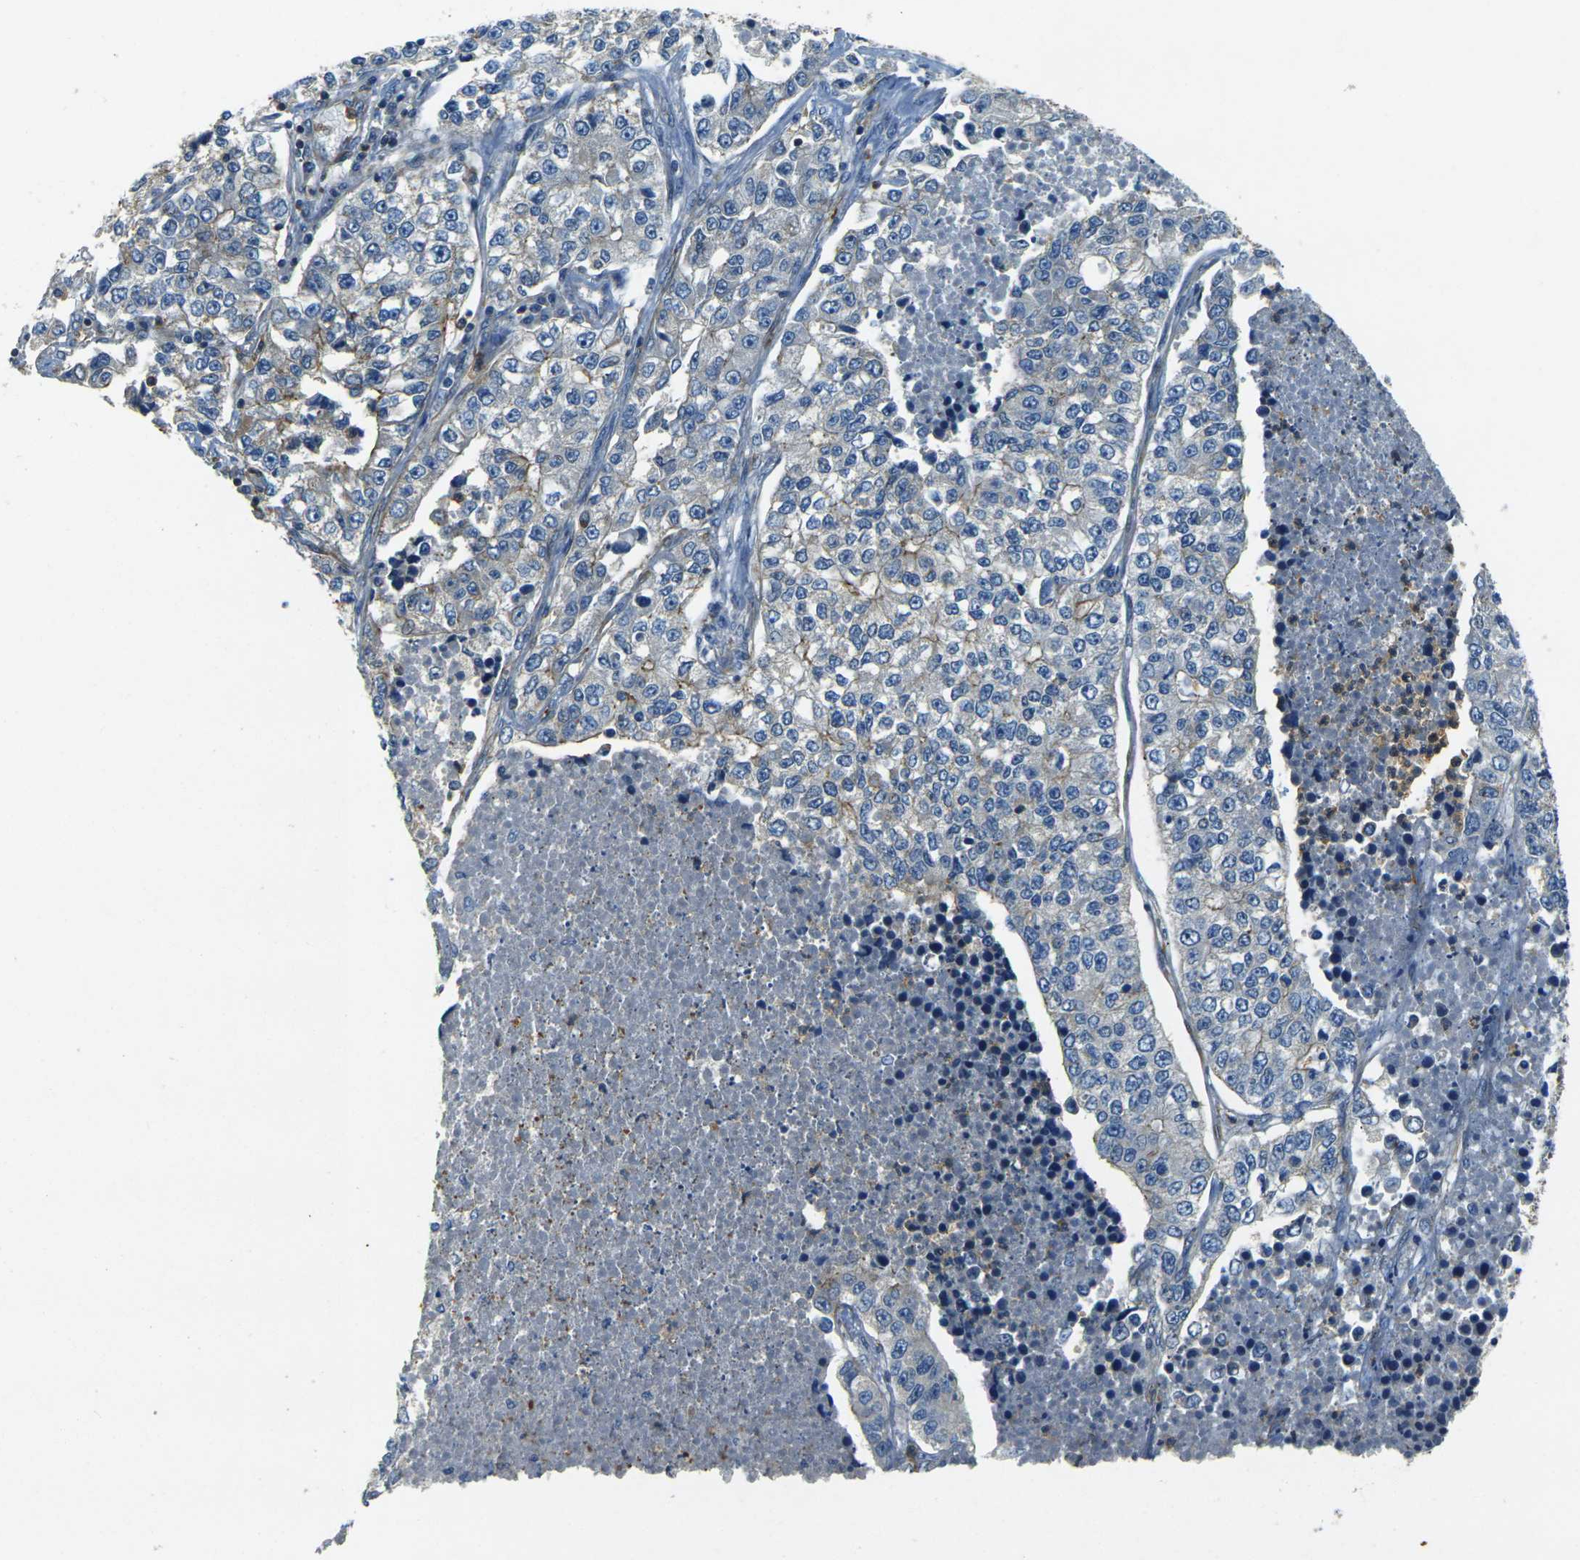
{"staining": {"intensity": "weak", "quantity": "<25%", "location": "cytoplasmic/membranous"}, "tissue": "lung cancer", "cell_type": "Tumor cells", "image_type": "cancer", "snomed": [{"axis": "morphology", "description": "Adenocarcinoma, NOS"}, {"axis": "topography", "description": "Lung"}], "caption": "Tumor cells show no significant protein positivity in lung adenocarcinoma. Nuclei are stained in blue.", "gene": "EPHA7", "patient": {"sex": "male", "age": 49}}